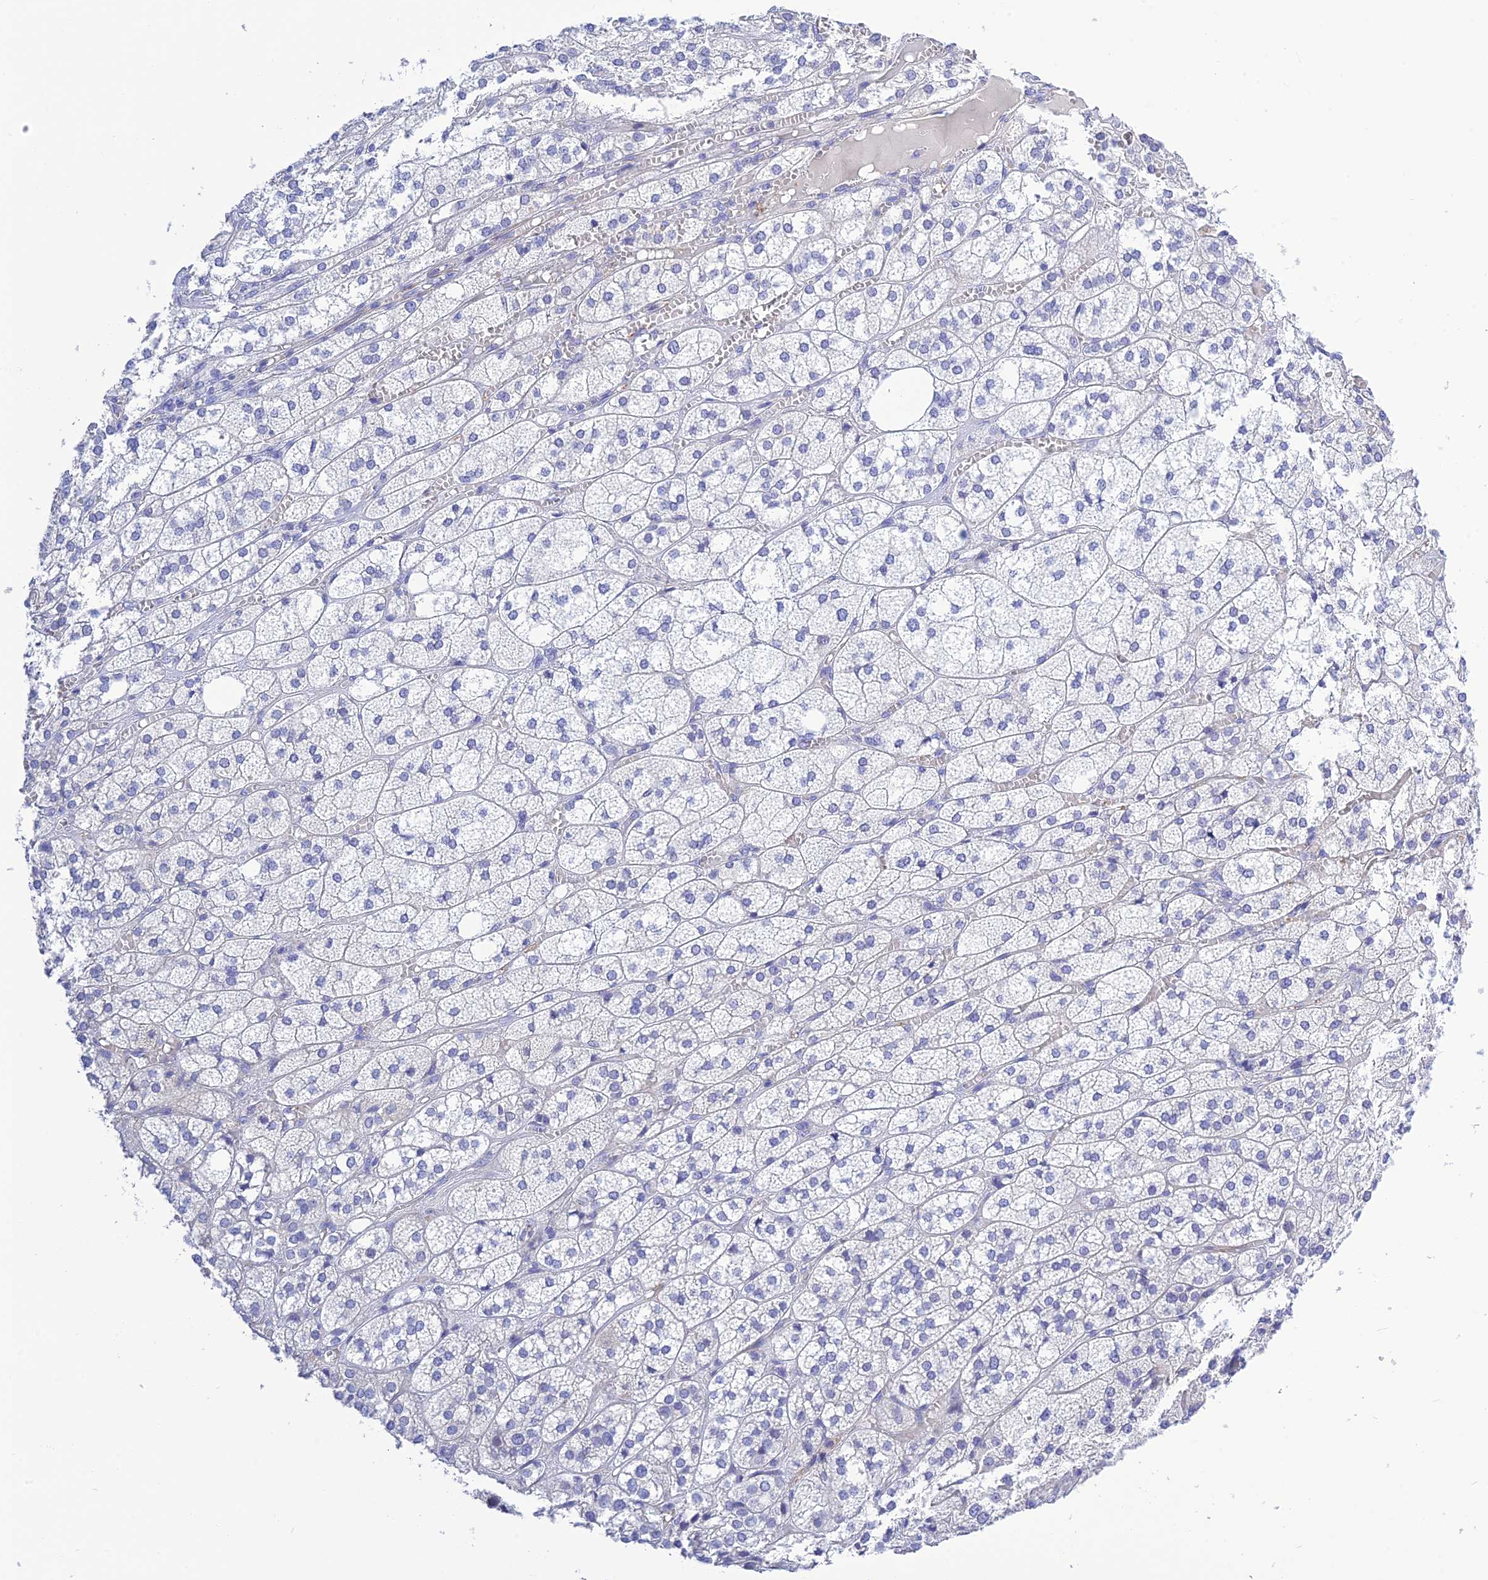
{"staining": {"intensity": "negative", "quantity": "none", "location": "none"}, "tissue": "adrenal gland", "cell_type": "Glandular cells", "image_type": "normal", "snomed": [{"axis": "morphology", "description": "Normal tissue, NOS"}, {"axis": "topography", "description": "Adrenal gland"}], "caption": "This is a image of IHC staining of benign adrenal gland, which shows no positivity in glandular cells.", "gene": "ZDHHC16", "patient": {"sex": "female", "age": 61}}